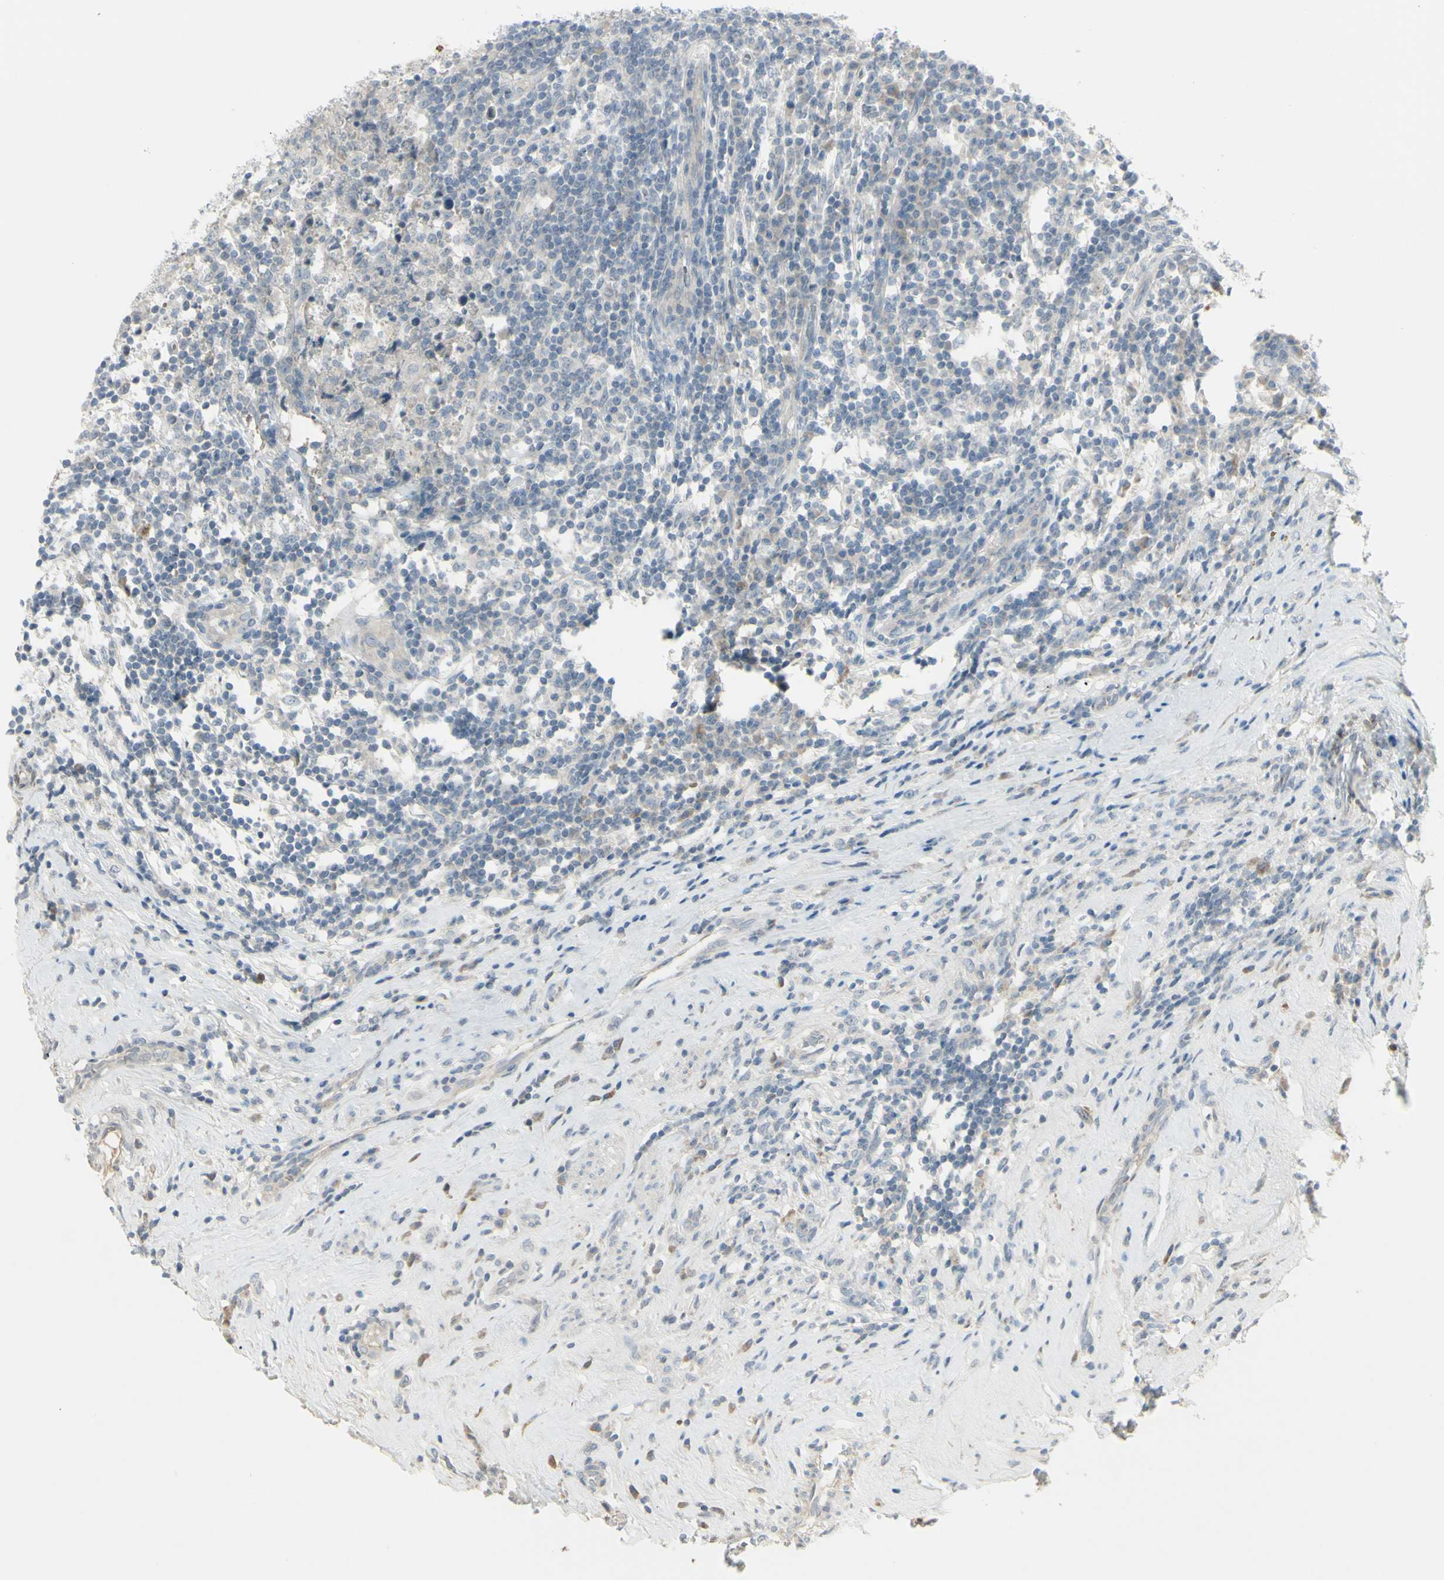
{"staining": {"intensity": "negative", "quantity": "none", "location": "none"}, "tissue": "testis cancer", "cell_type": "Tumor cells", "image_type": "cancer", "snomed": [{"axis": "morphology", "description": "Necrosis, NOS"}, {"axis": "morphology", "description": "Carcinoma, Embryonal, NOS"}, {"axis": "topography", "description": "Testis"}], "caption": "Testis cancer (embryonal carcinoma) was stained to show a protein in brown. There is no significant positivity in tumor cells.", "gene": "SH3GL2", "patient": {"sex": "male", "age": 19}}